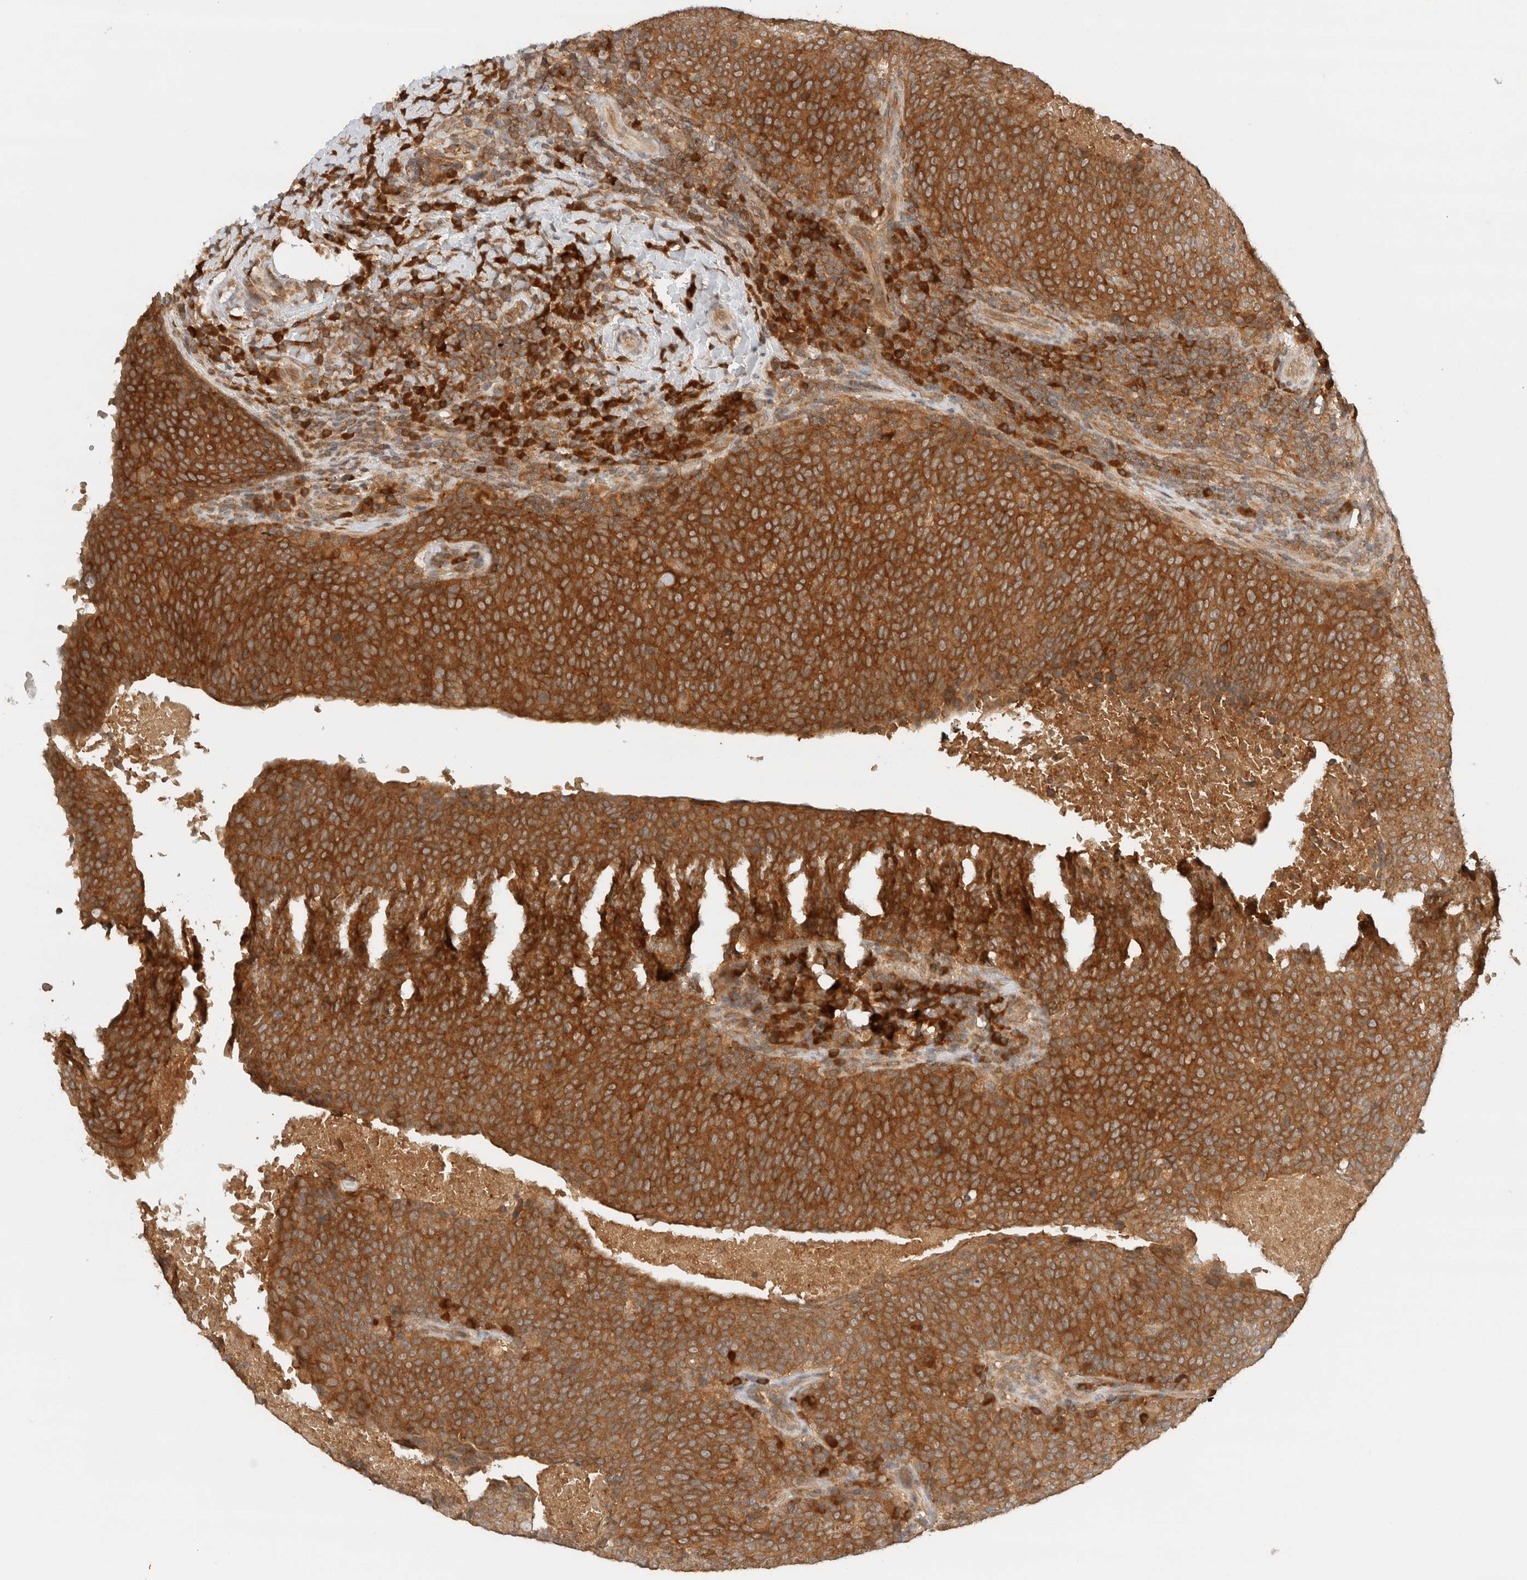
{"staining": {"intensity": "strong", "quantity": ">75%", "location": "cytoplasmic/membranous"}, "tissue": "head and neck cancer", "cell_type": "Tumor cells", "image_type": "cancer", "snomed": [{"axis": "morphology", "description": "Squamous cell carcinoma, NOS"}, {"axis": "morphology", "description": "Squamous cell carcinoma, metastatic, NOS"}, {"axis": "topography", "description": "Lymph node"}, {"axis": "topography", "description": "Head-Neck"}], "caption": "Immunohistochemical staining of human head and neck cancer (squamous cell carcinoma) shows high levels of strong cytoplasmic/membranous positivity in about >75% of tumor cells.", "gene": "ARFGEF2", "patient": {"sex": "male", "age": 62}}